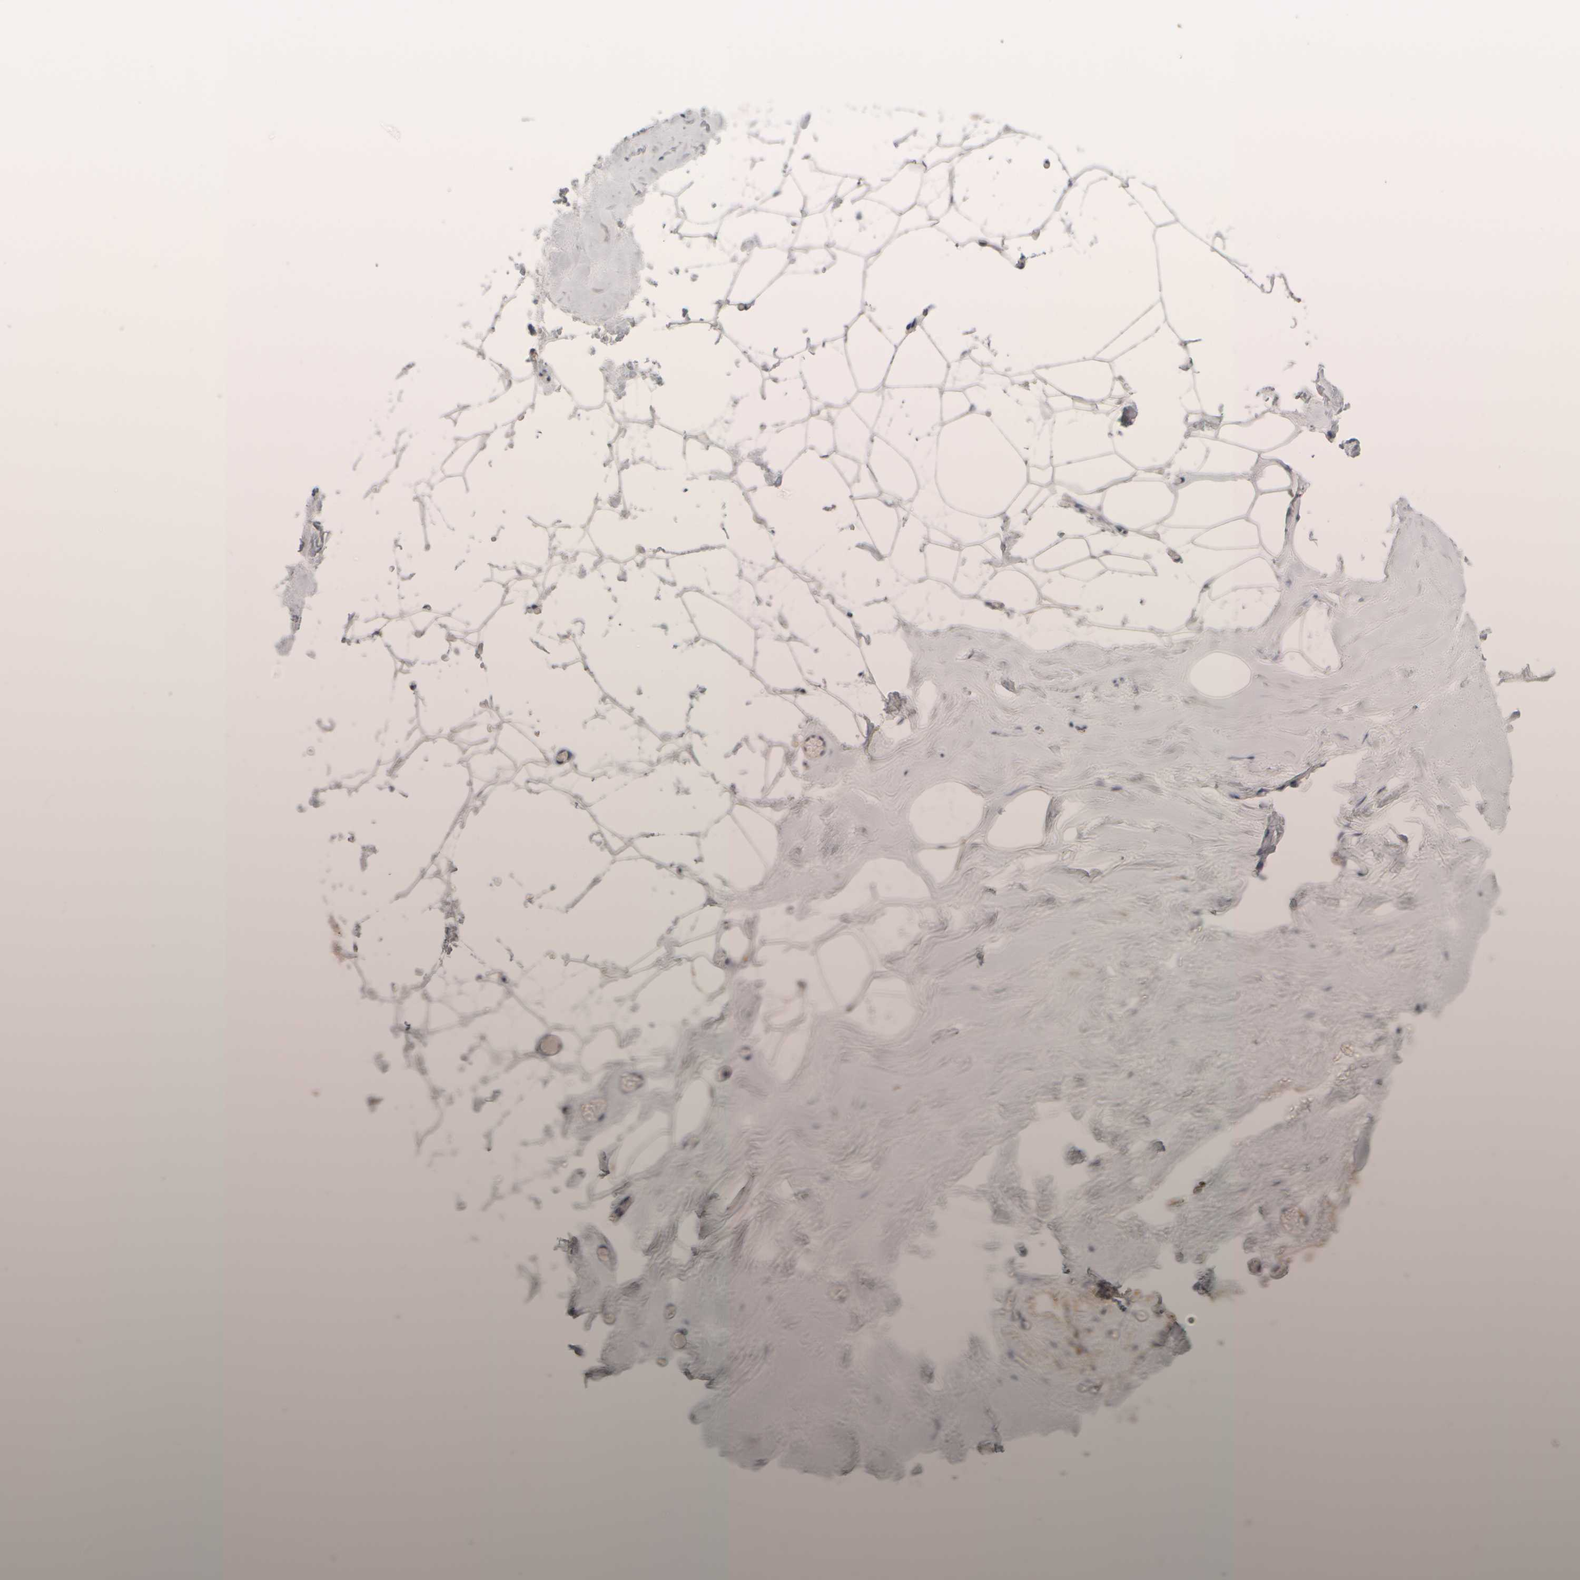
{"staining": {"intensity": "negative", "quantity": "none", "location": "none"}, "tissue": "adipose tissue", "cell_type": "Adipocytes", "image_type": "normal", "snomed": [{"axis": "morphology", "description": "Normal tissue, NOS"}, {"axis": "morphology", "description": "Fibrosis, NOS"}, {"axis": "topography", "description": "Breast"}, {"axis": "topography", "description": "Adipose tissue"}], "caption": "There is no significant expression in adipocytes of adipose tissue. (Stains: DAB IHC with hematoxylin counter stain, Microscopy: brightfield microscopy at high magnification).", "gene": "DCXR", "patient": {"sex": "female", "age": 39}}